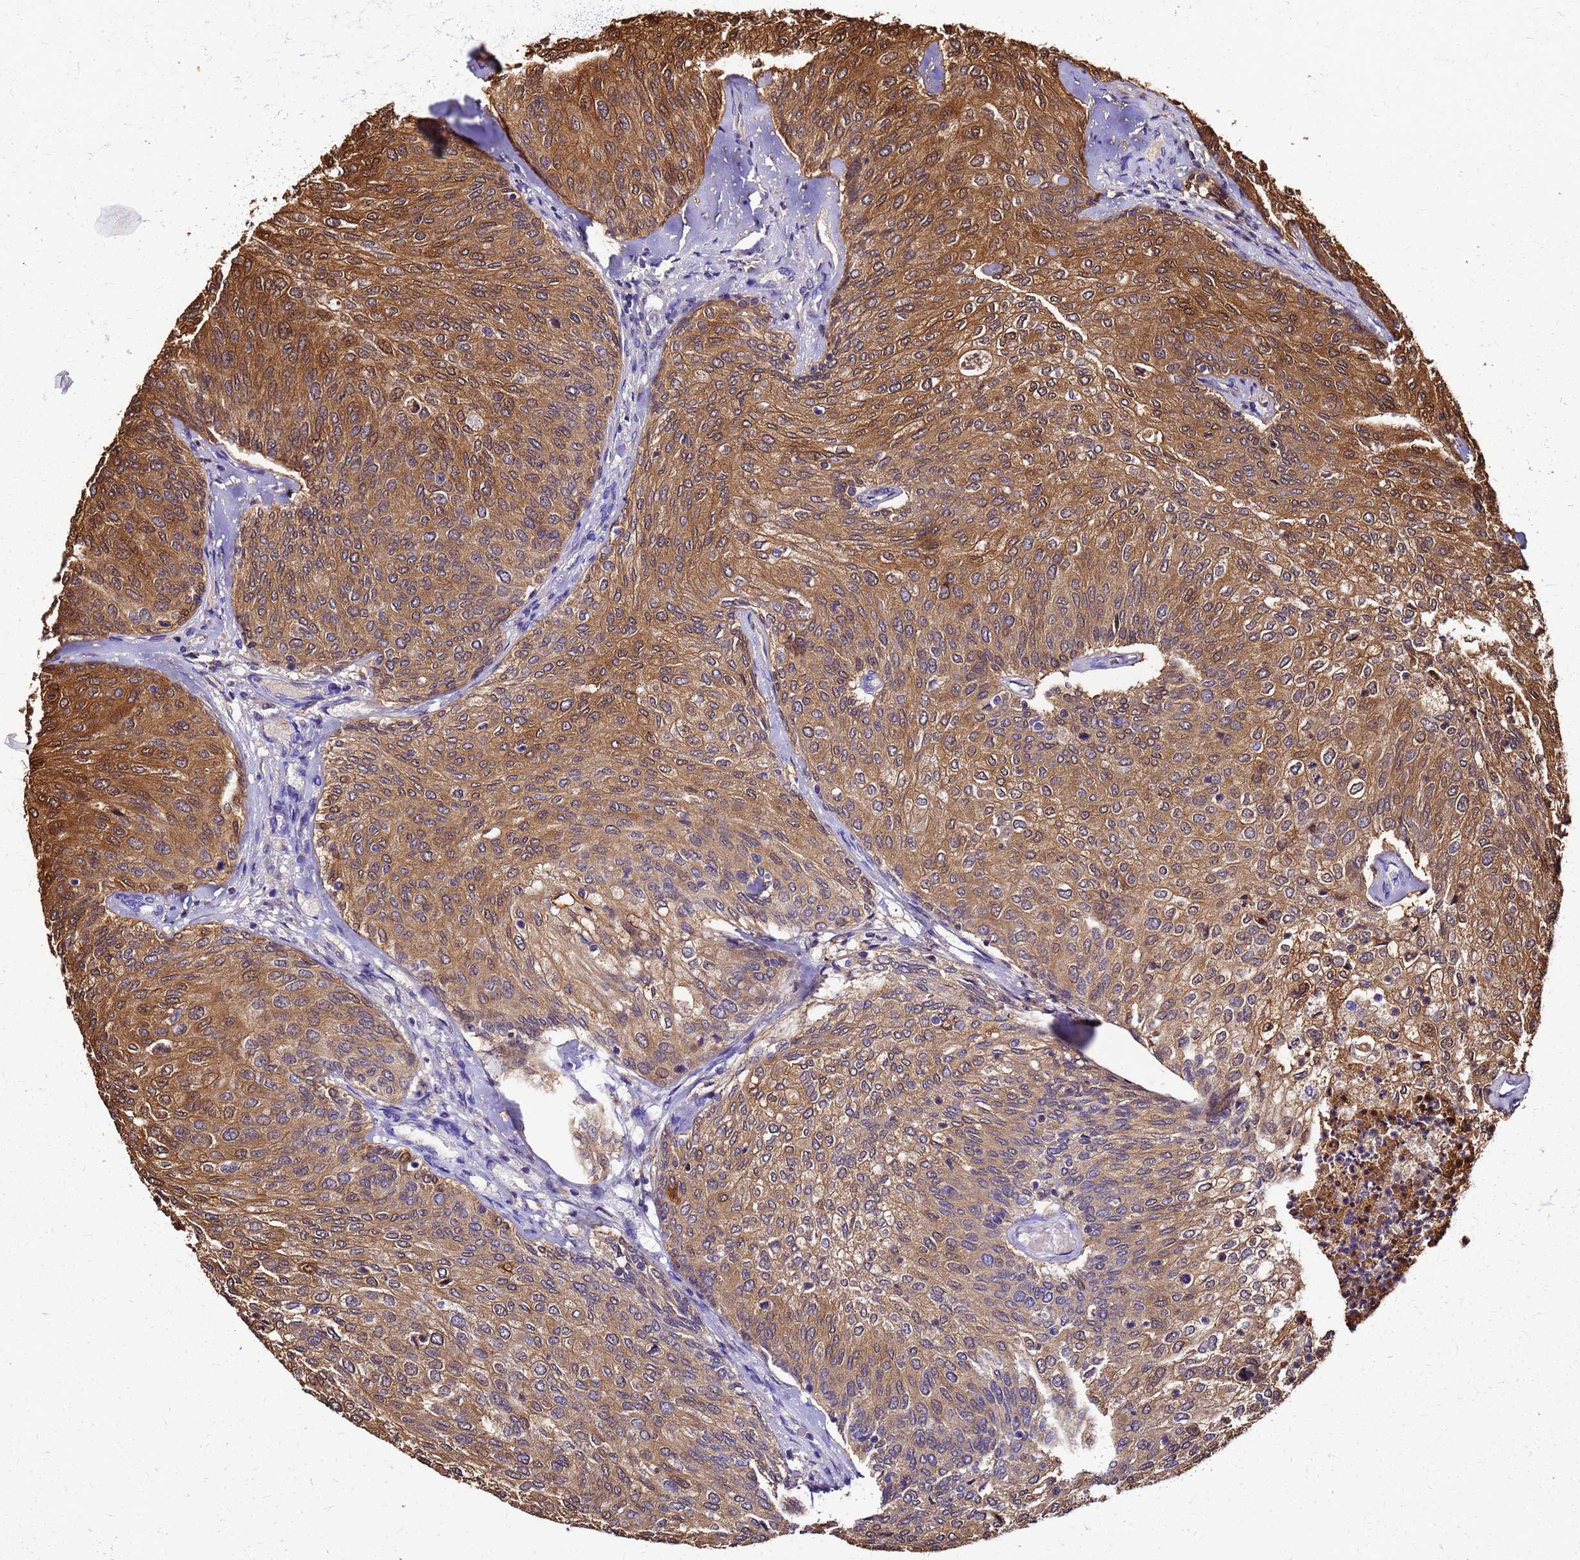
{"staining": {"intensity": "strong", "quantity": "25%-75%", "location": "cytoplasmic/membranous,nuclear"}, "tissue": "urothelial cancer", "cell_type": "Tumor cells", "image_type": "cancer", "snomed": [{"axis": "morphology", "description": "Urothelial carcinoma, Low grade"}, {"axis": "topography", "description": "Urinary bladder"}], "caption": "The micrograph shows immunohistochemical staining of urothelial cancer. There is strong cytoplasmic/membranous and nuclear positivity is seen in approximately 25%-75% of tumor cells. (DAB (3,3'-diaminobenzidine) = brown stain, brightfield microscopy at high magnification).", "gene": "S100A11", "patient": {"sex": "female", "age": 79}}